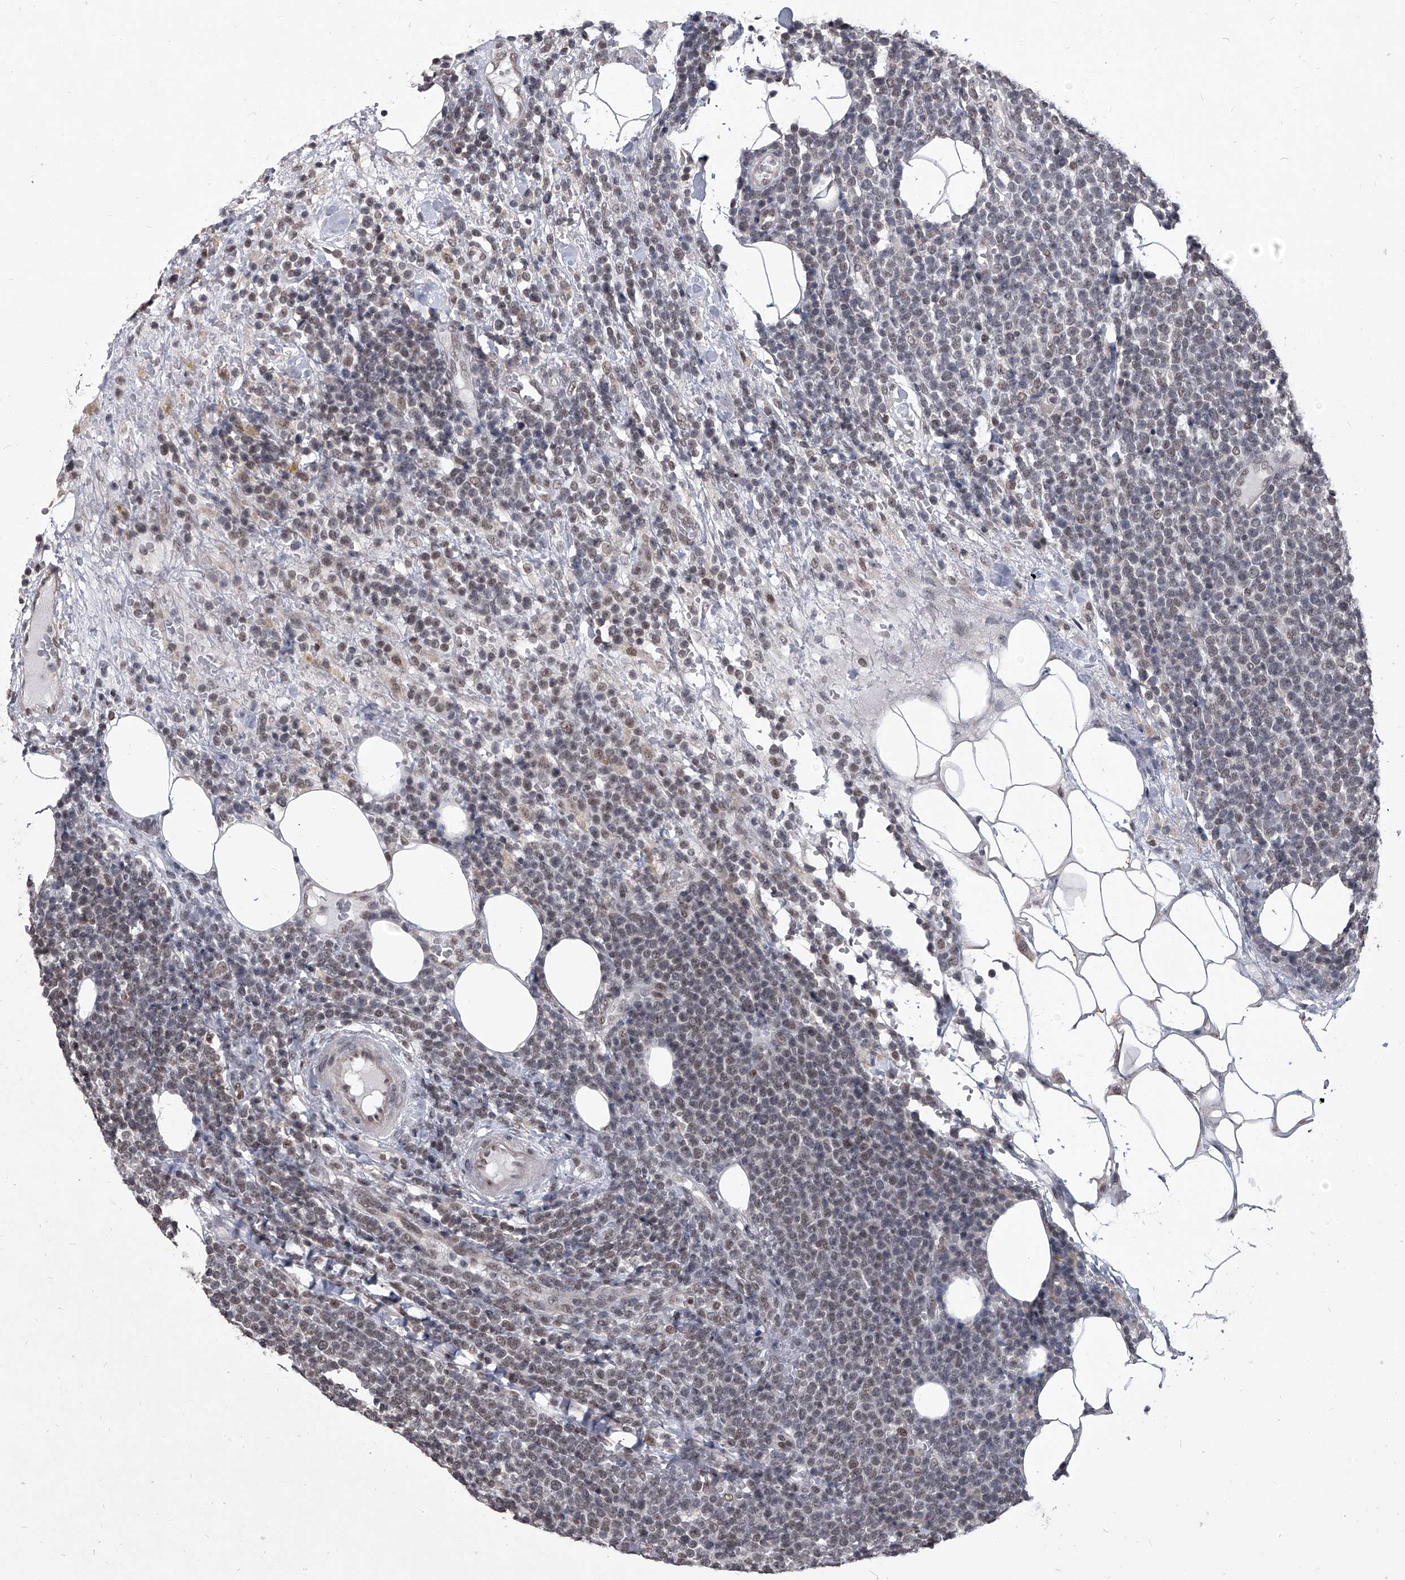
{"staining": {"intensity": "weak", "quantity": "25%-75%", "location": "nuclear"}, "tissue": "lymphoma", "cell_type": "Tumor cells", "image_type": "cancer", "snomed": [{"axis": "morphology", "description": "Malignant lymphoma, non-Hodgkin's type, High grade"}, {"axis": "topography", "description": "Lymph node"}], "caption": "Protein expression analysis of human lymphoma reveals weak nuclear positivity in about 25%-75% of tumor cells.", "gene": "PPIL4", "patient": {"sex": "male", "age": 61}}